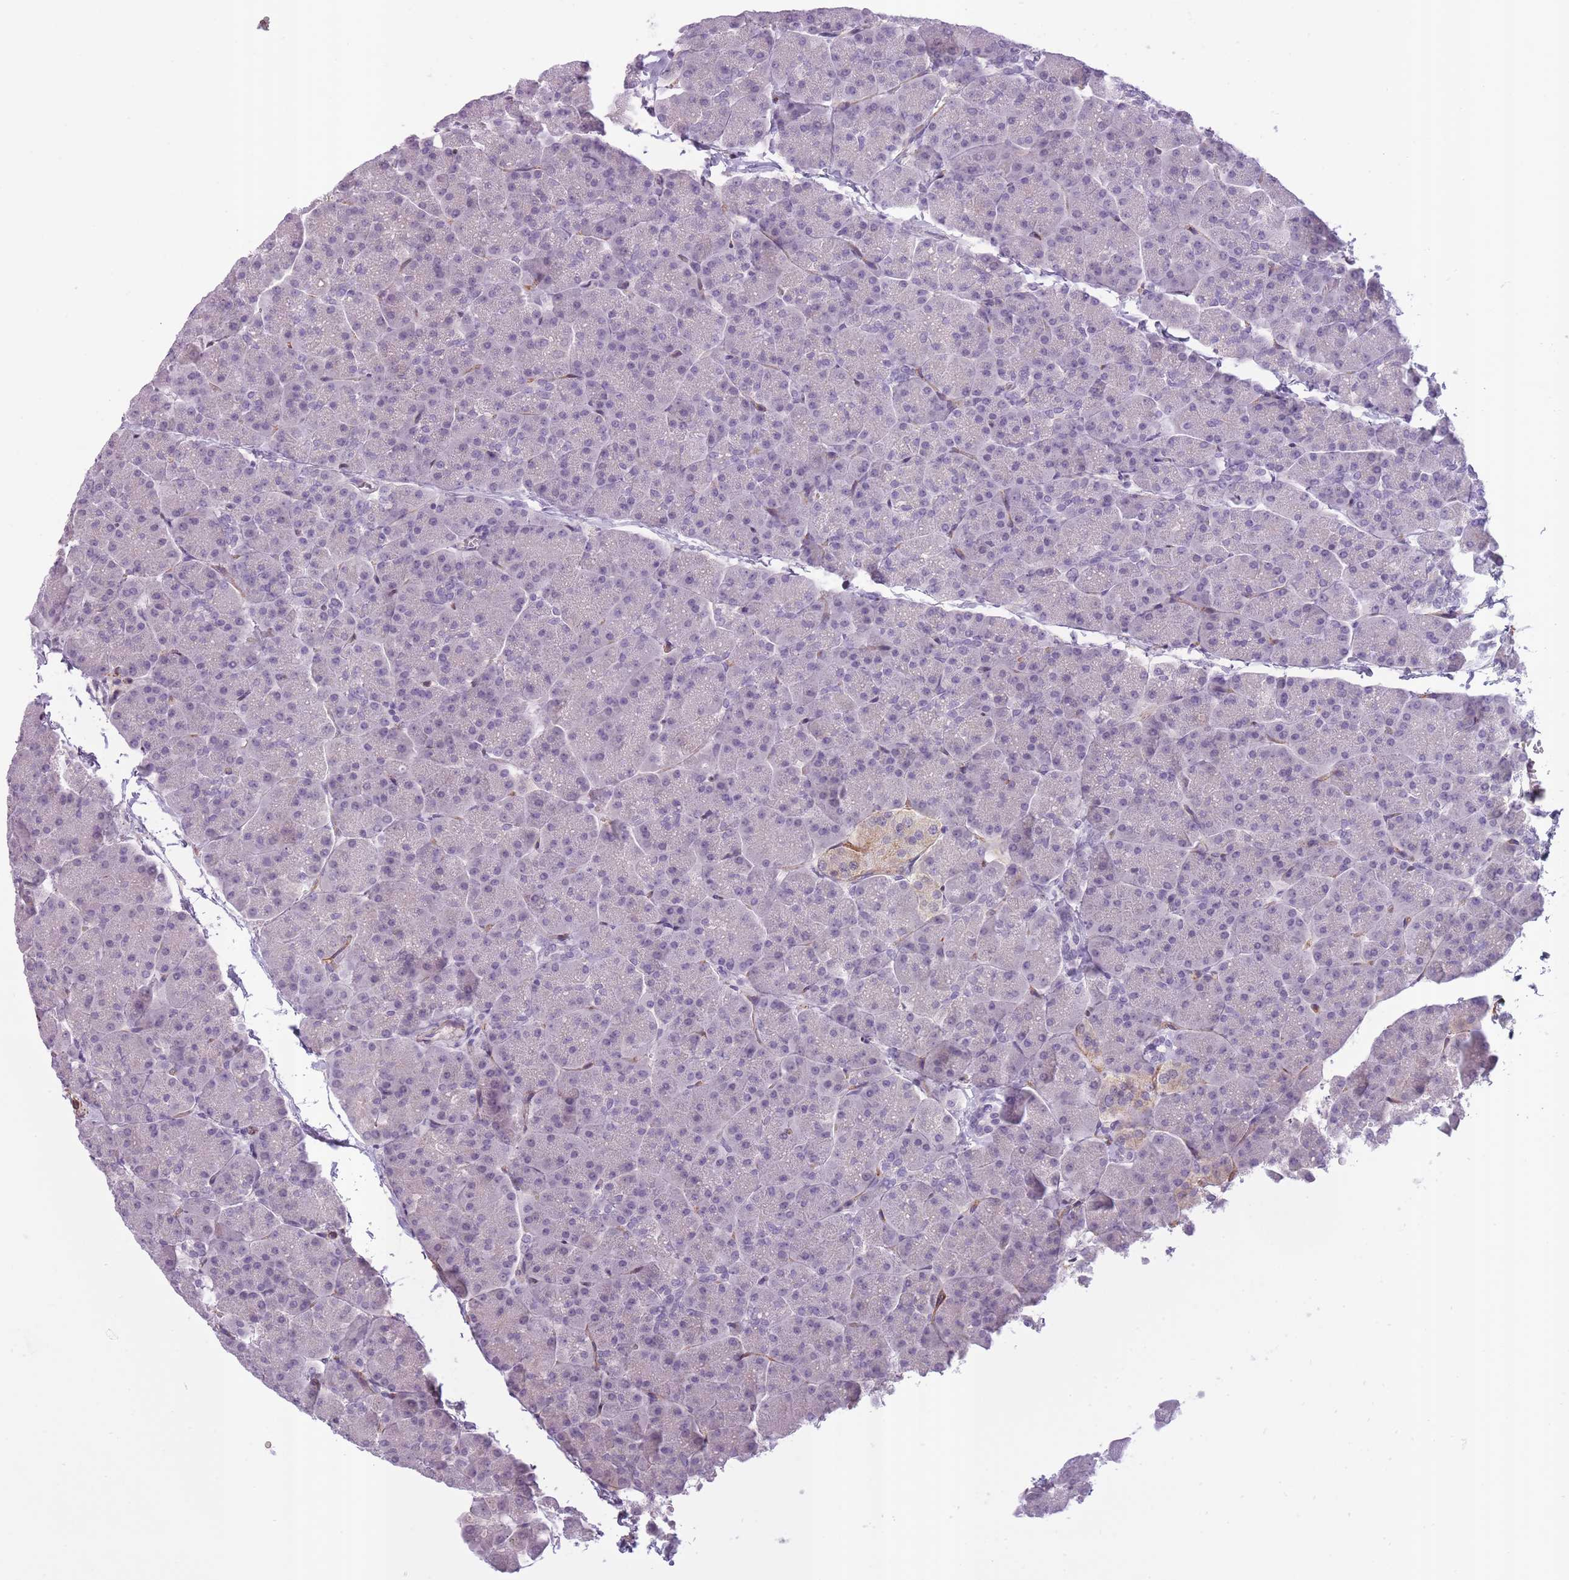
{"staining": {"intensity": "negative", "quantity": "none", "location": "none"}, "tissue": "pancreas", "cell_type": "Exocrine glandular cells", "image_type": "normal", "snomed": [{"axis": "morphology", "description": "Normal tissue, NOS"}, {"axis": "topography", "description": "Pancreas"}, {"axis": "topography", "description": "Peripheral nerve tissue"}], "caption": "Pancreas was stained to show a protein in brown. There is no significant staining in exocrine glandular cells.", "gene": "SLC8A2", "patient": {"sex": "male", "age": 54}}